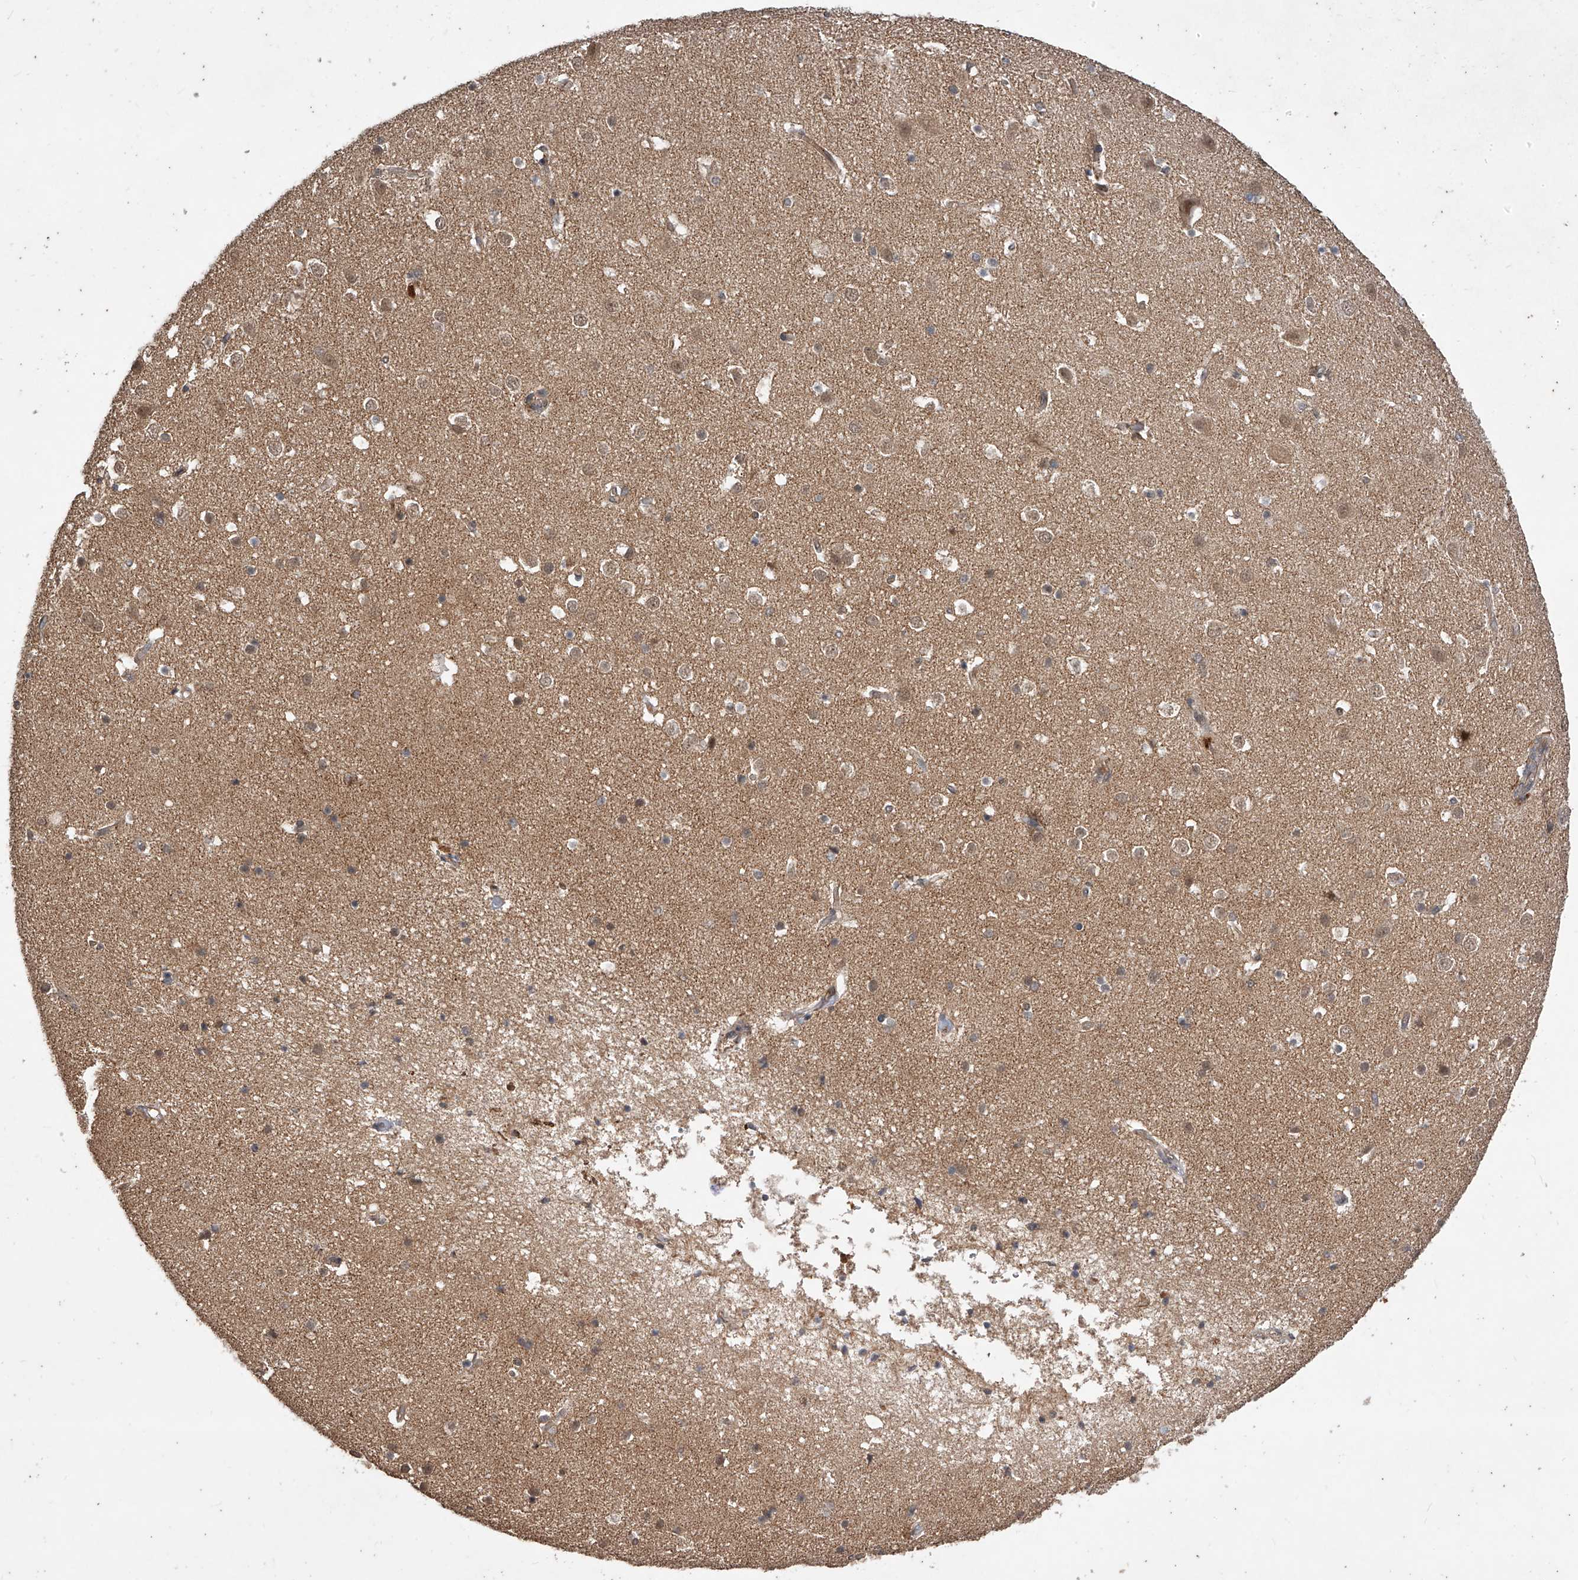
{"staining": {"intensity": "moderate", "quantity": ">75%", "location": "cytoplasmic/membranous"}, "tissue": "cerebral cortex", "cell_type": "Endothelial cells", "image_type": "normal", "snomed": [{"axis": "morphology", "description": "Normal tissue, NOS"}, {"axis": "topography", "description": "Cerebral cortex"}], "caption": "Protein analysis of unremarkable cerebral cortex exhibits moderate cytoplasmic/membranous expression in about >75% of endothelial cells. (IHC, brightfield microscopy, high magnification).", "gene": "CFAP410", "patient": {"sex": "male", "age": 54}}